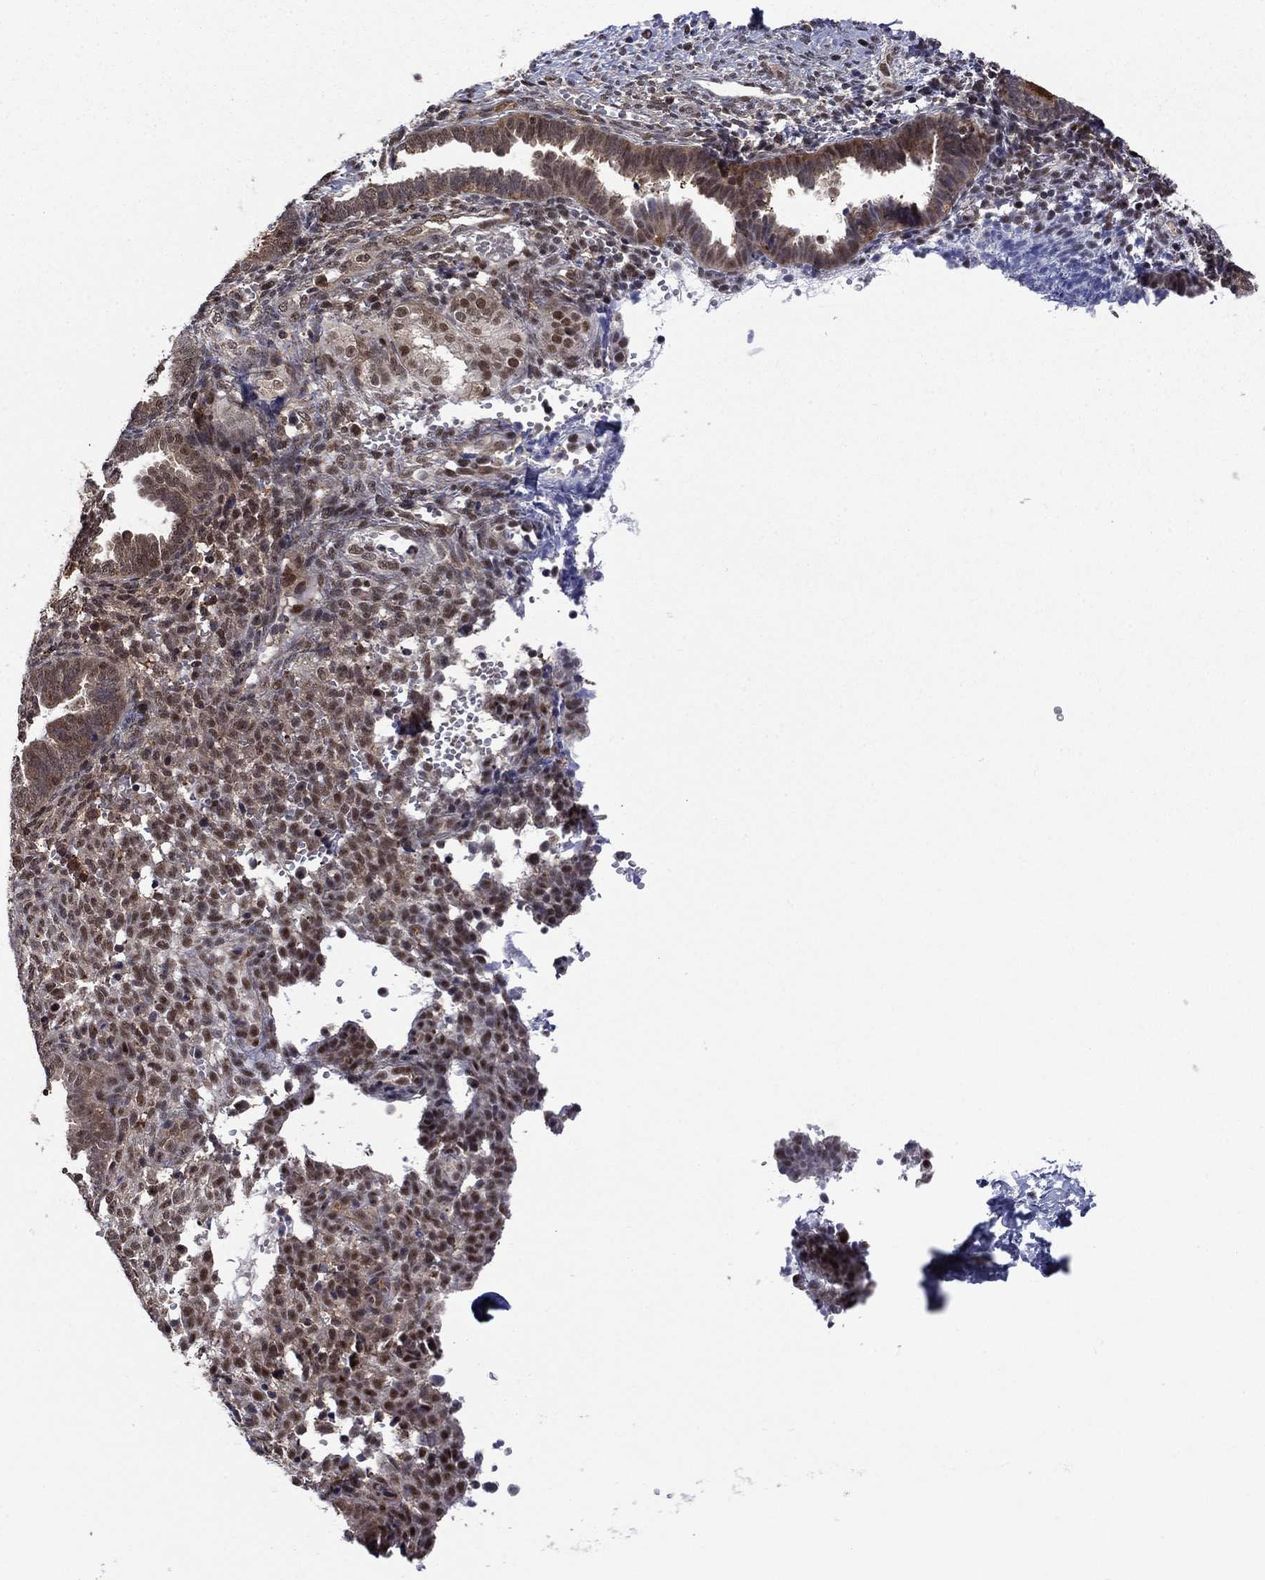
{"staining": {"intensity": "negative", "quantity": "none", "location": "none"}, "tissue": "endometrium", "cell_type": "Cells in endometrial stroma", "image_type": "normal", "snomed": [{"axis": "morphology", "description": "Normal tissue, NOS"}, {"axis": "topography", "description": "Endometrium"}], "caption": "This is an immunohistochemistry image of unremarkable human endometrium. There is no expression in cells in endometrial stroma.", "gene": "PSMD2", "patient": {"sex": "female", "age": 42}}